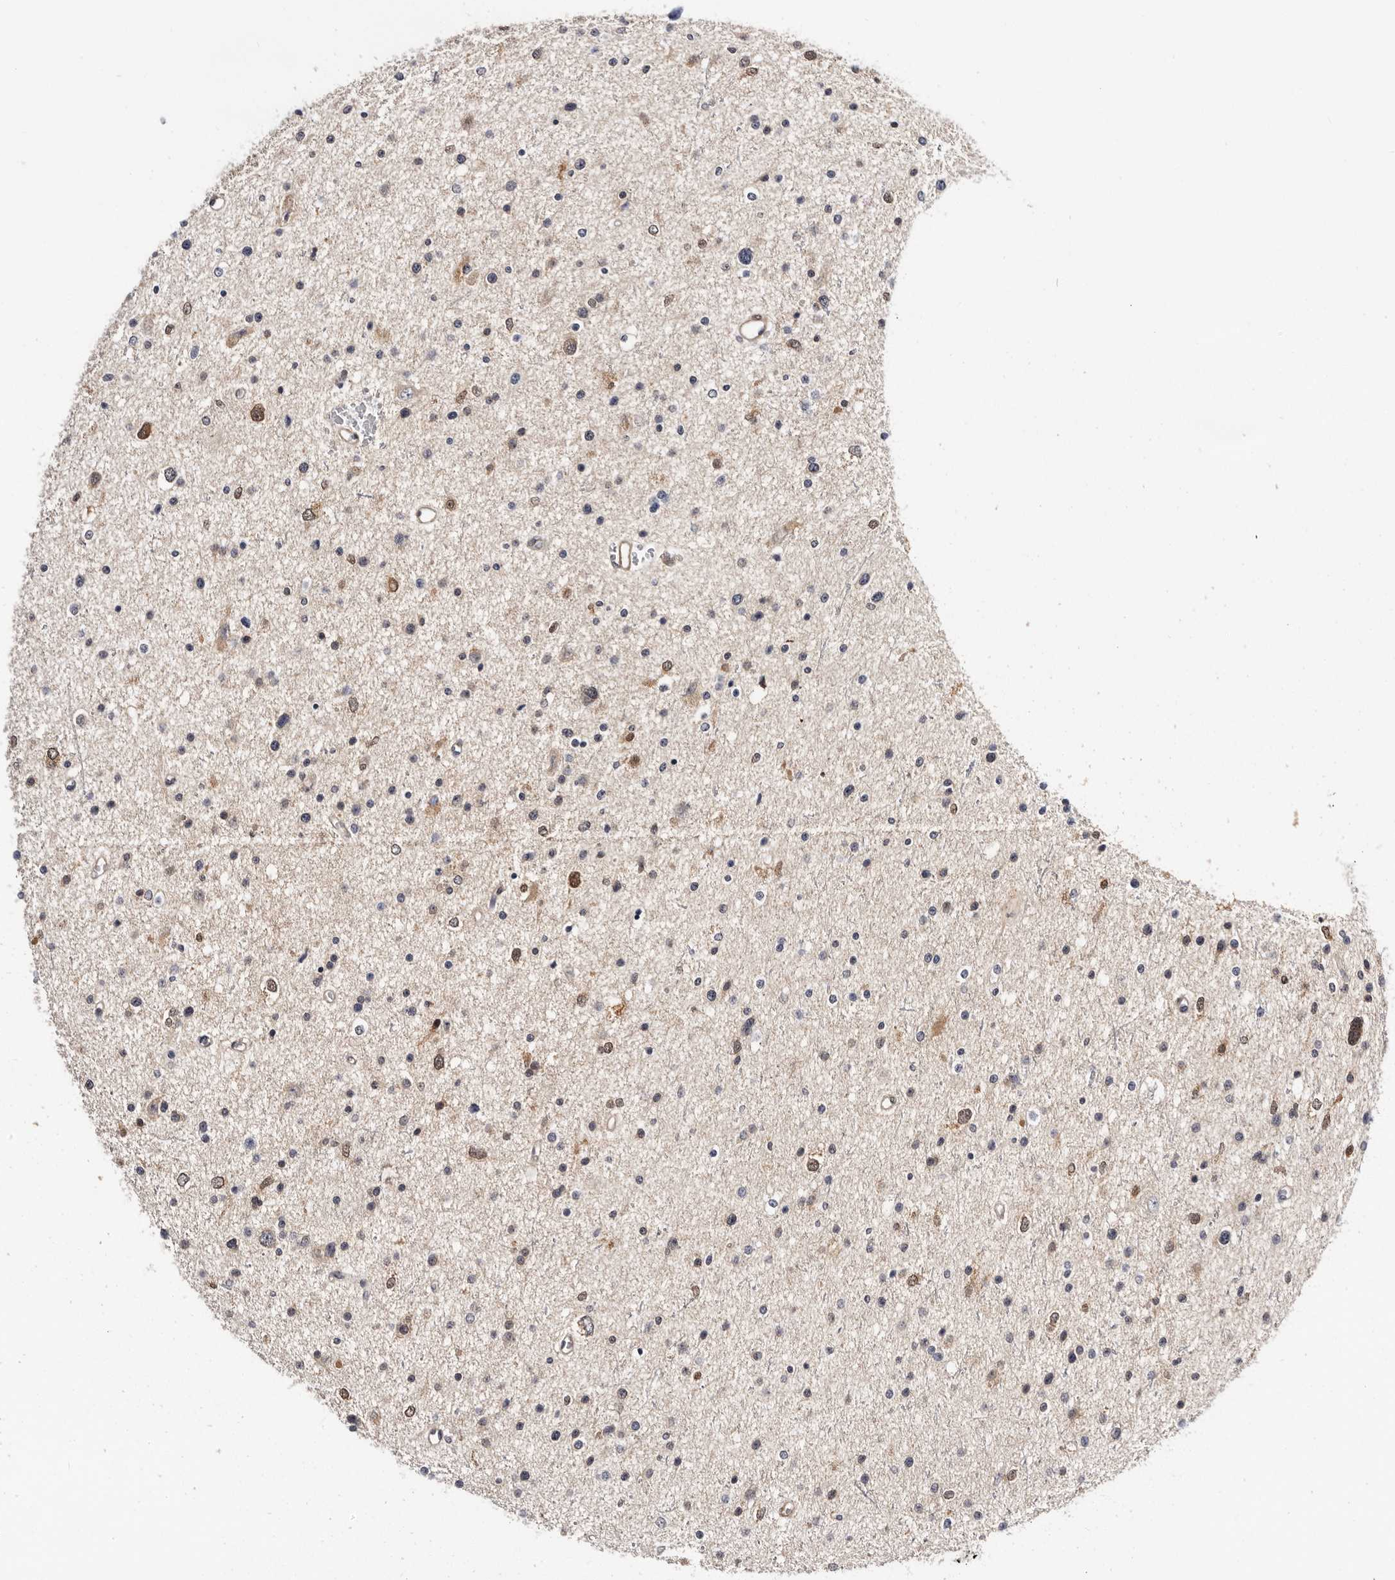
{"staining": {"intensity": "moderate", "quantity": "<25%", "location": "cytoplasmic/membranous,nuclear"}, "tissue": "glioma", "cell_type": "Tumor cells", "image_type": "cancer", "snomed": [{"axis": "morphology", "description": "Glioma, malignant, Low grade"}, {"axis": "topography", "description": "Brain"}], "caption": "Immunohistochemical staining of malignant glioma (low-grade) demonstrates low levels of moderate cytoplasmic/membranous and nuclear positivity in approximately <25% of tumor cells.", "gene": "TP53I3", "patient": {"sex": "female", "age": 37}}